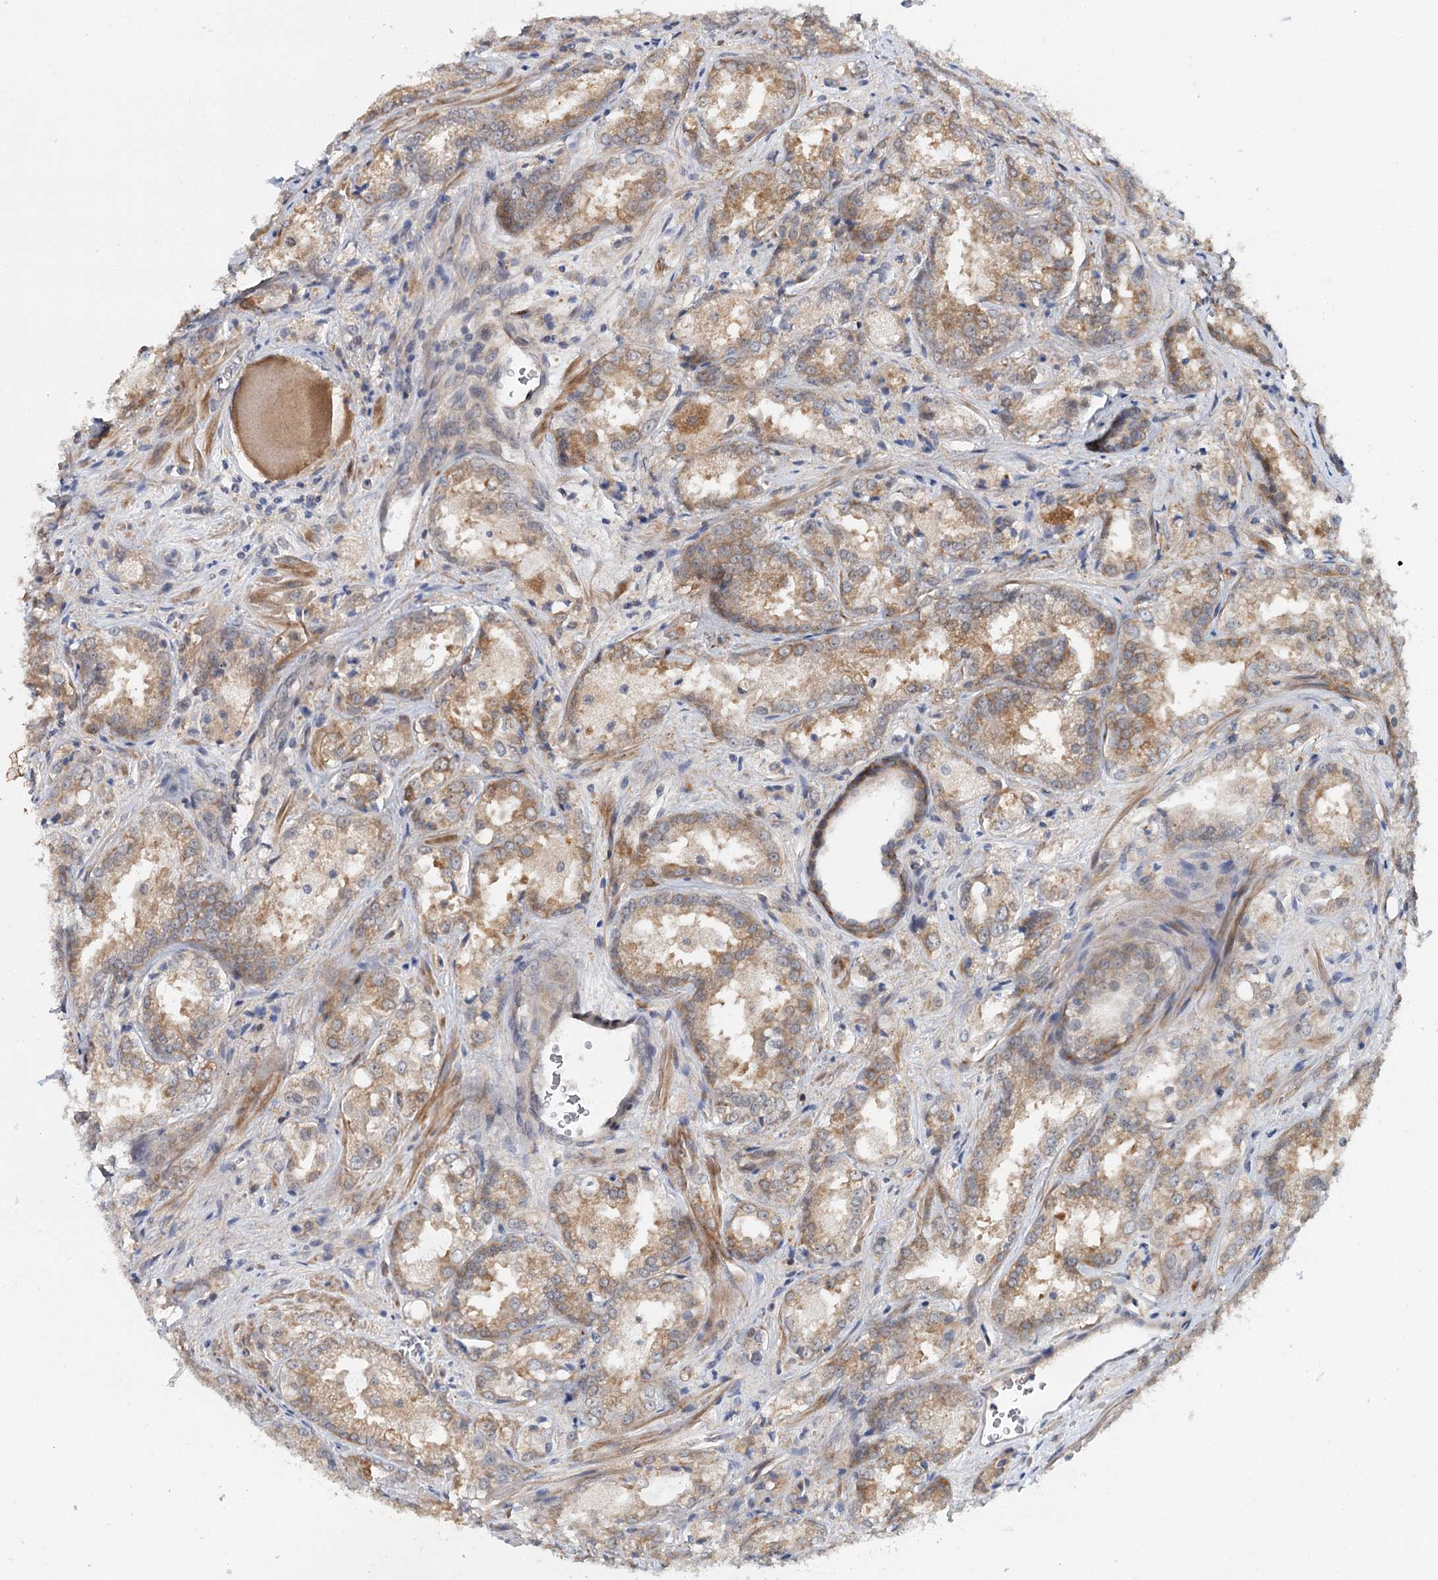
{"staining": {"intensity": "moderate", "quantity": ">75%", "location": "cytoplasmic/membranous"}, "tissue": "prostate cancer", "cell_type": "Tumor cells", "image_type": "cancer", "snomed": [{"axis": "morphology", "description": "Adenocarcinoma, Low grade"}, {"axis": "topography", "description": "Prostate"}], "caption": "The image shows staining of low-grade adenocarcinoma (prostate), revealing moderate cytoplasmic/membranous protein expression (brown color) within tumor cells.", "gene": "AP3B1", "patient": {"sex": "male", "age": 47}}